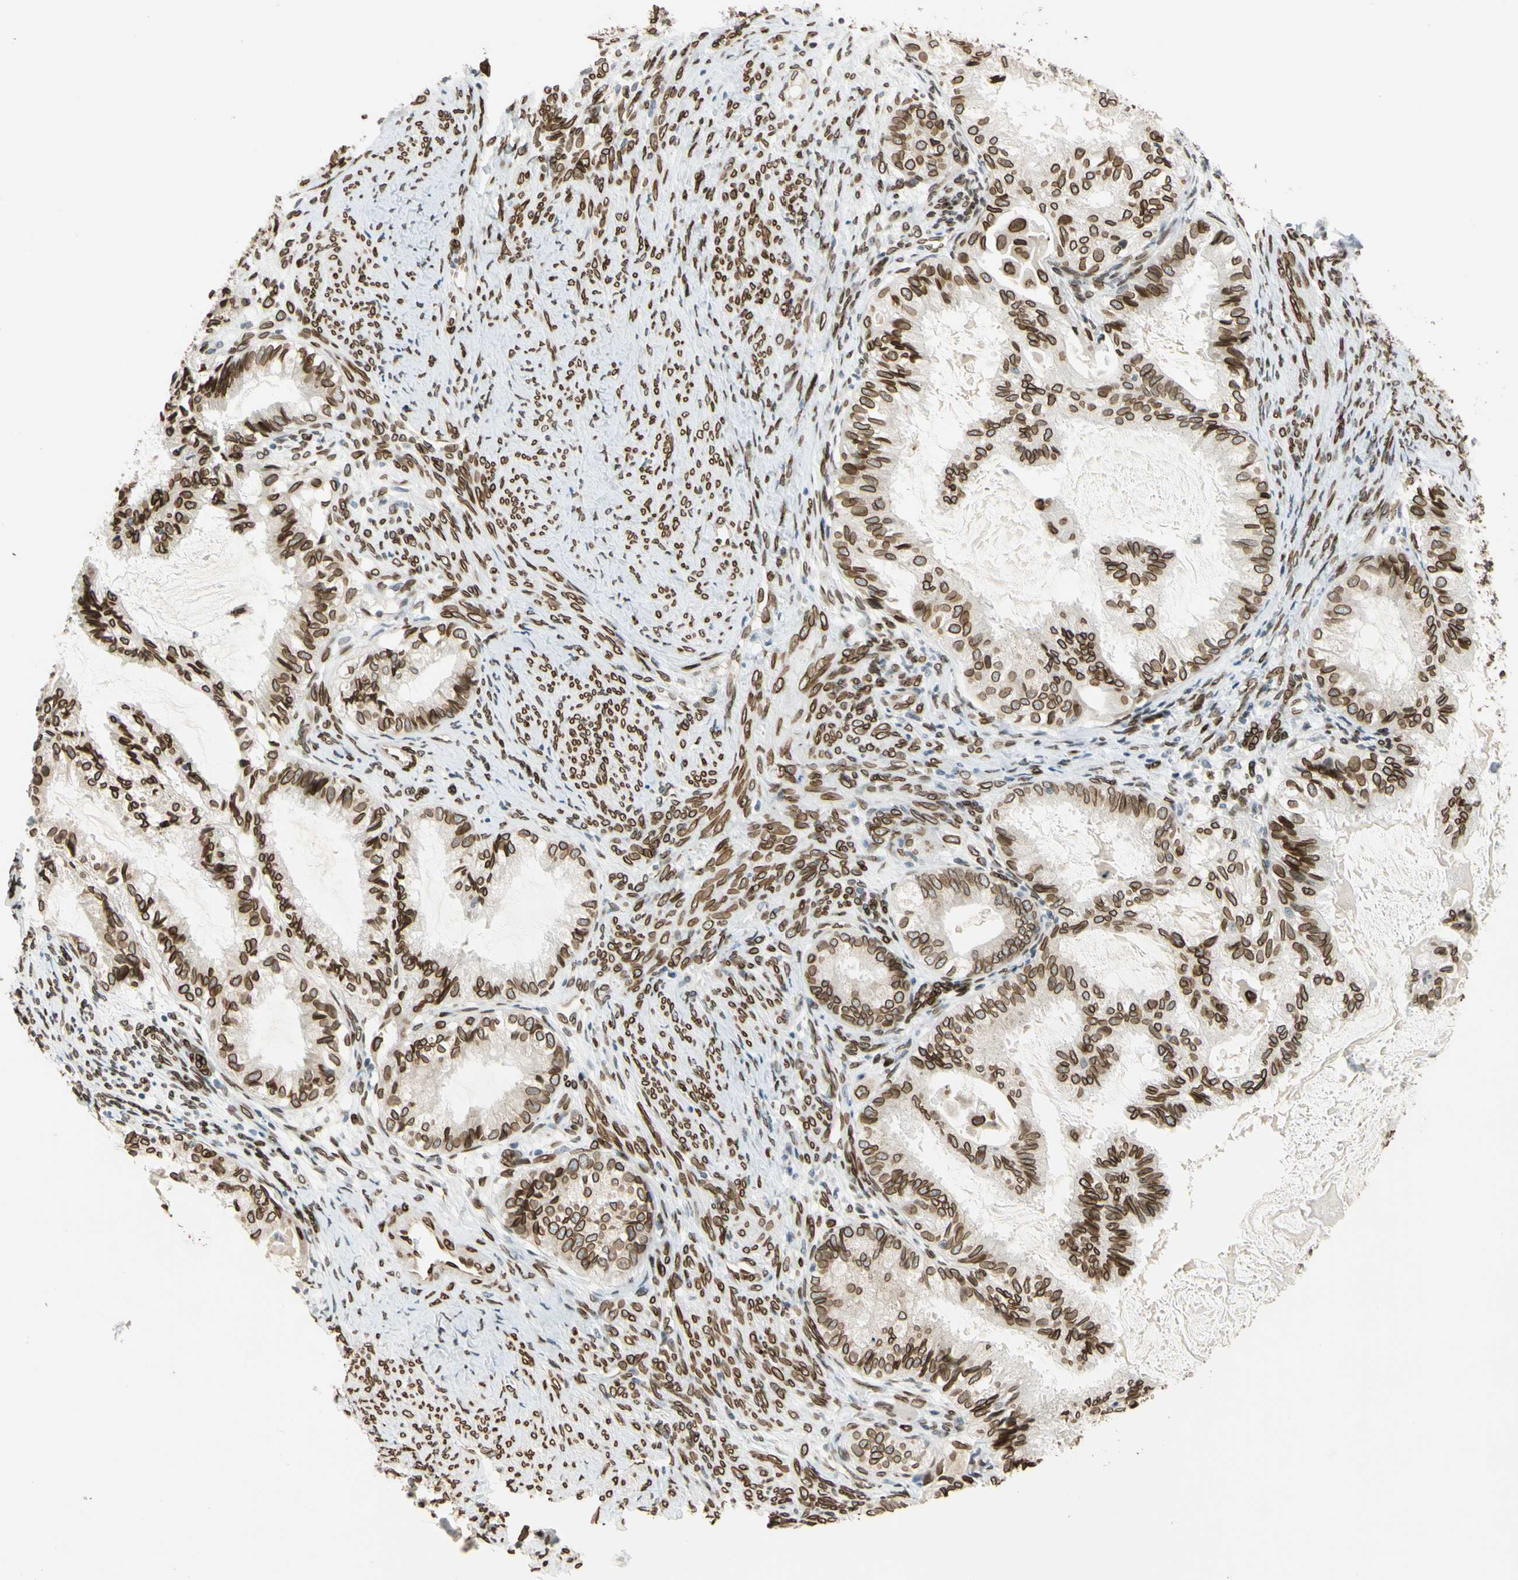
{"staining": {"intensity": "strong", "quantity": ">75%", "location": "cytoplasmic/membranous,nuclear"}, "tissue": "cervical cancer", "cell_type": "Tumor cells", "image_type": "cancer", "snomed": [{"axis": "morphology", "description": "Normal tissue, NOS"}, {"axis": "morphology", "description": "Adenocarcinoma, NOS"}, {"axis": "topography", "description": "Cervix"}, {"axis": "topography", "description": "Endometrium"}], "caption": "Cervical adenocarcinoma stained with a protein marker reveals strong staining in tumor cells.", "gene": "SUN1", "patient": {"sex": "female", "age": 86}}